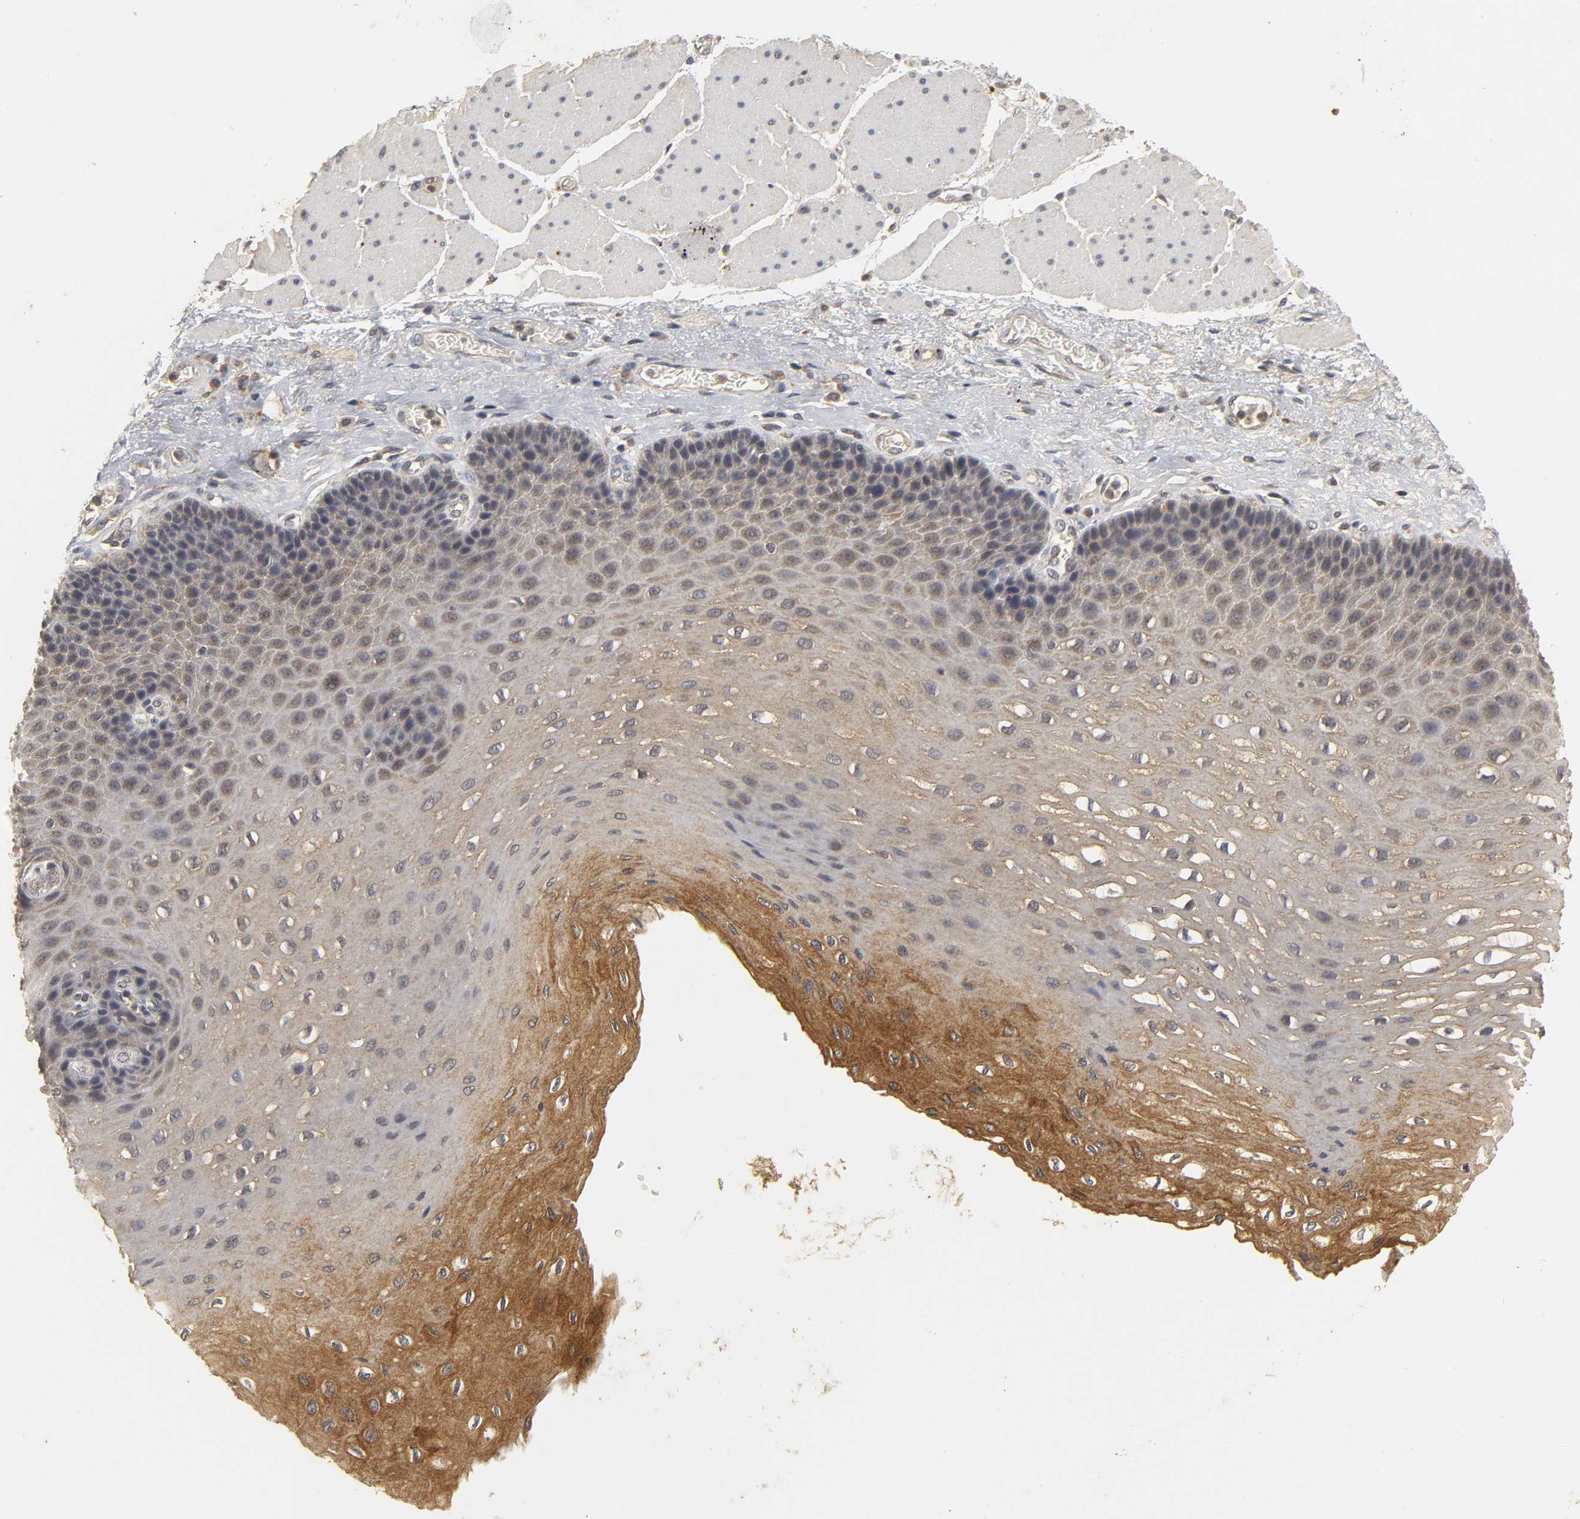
{"staining": {"intensity": "moderate", "quantity": ">75%", "location": "cytoplasmic/membranous"}, "tissue": "esophagus", "cell_type": "Squamous epithelial cells", "image_type": "normal", "snomed": [{"axis": "morphology", "description": "Normal tissue, NOS"}, {"axis": "topography", "description": "Esophagus"}], "caption": "Protein expression analysis of unremarkable esophagus exhibits moderate cytoplasmic/membranous expression in approximately >75% of squamous epithelial cells. Immunohistochemistry stains the protein of interest in brown and the nuclei are stained blue.", "gene": "TRAF6", "patient": {"sex": "female", "age": 72}}